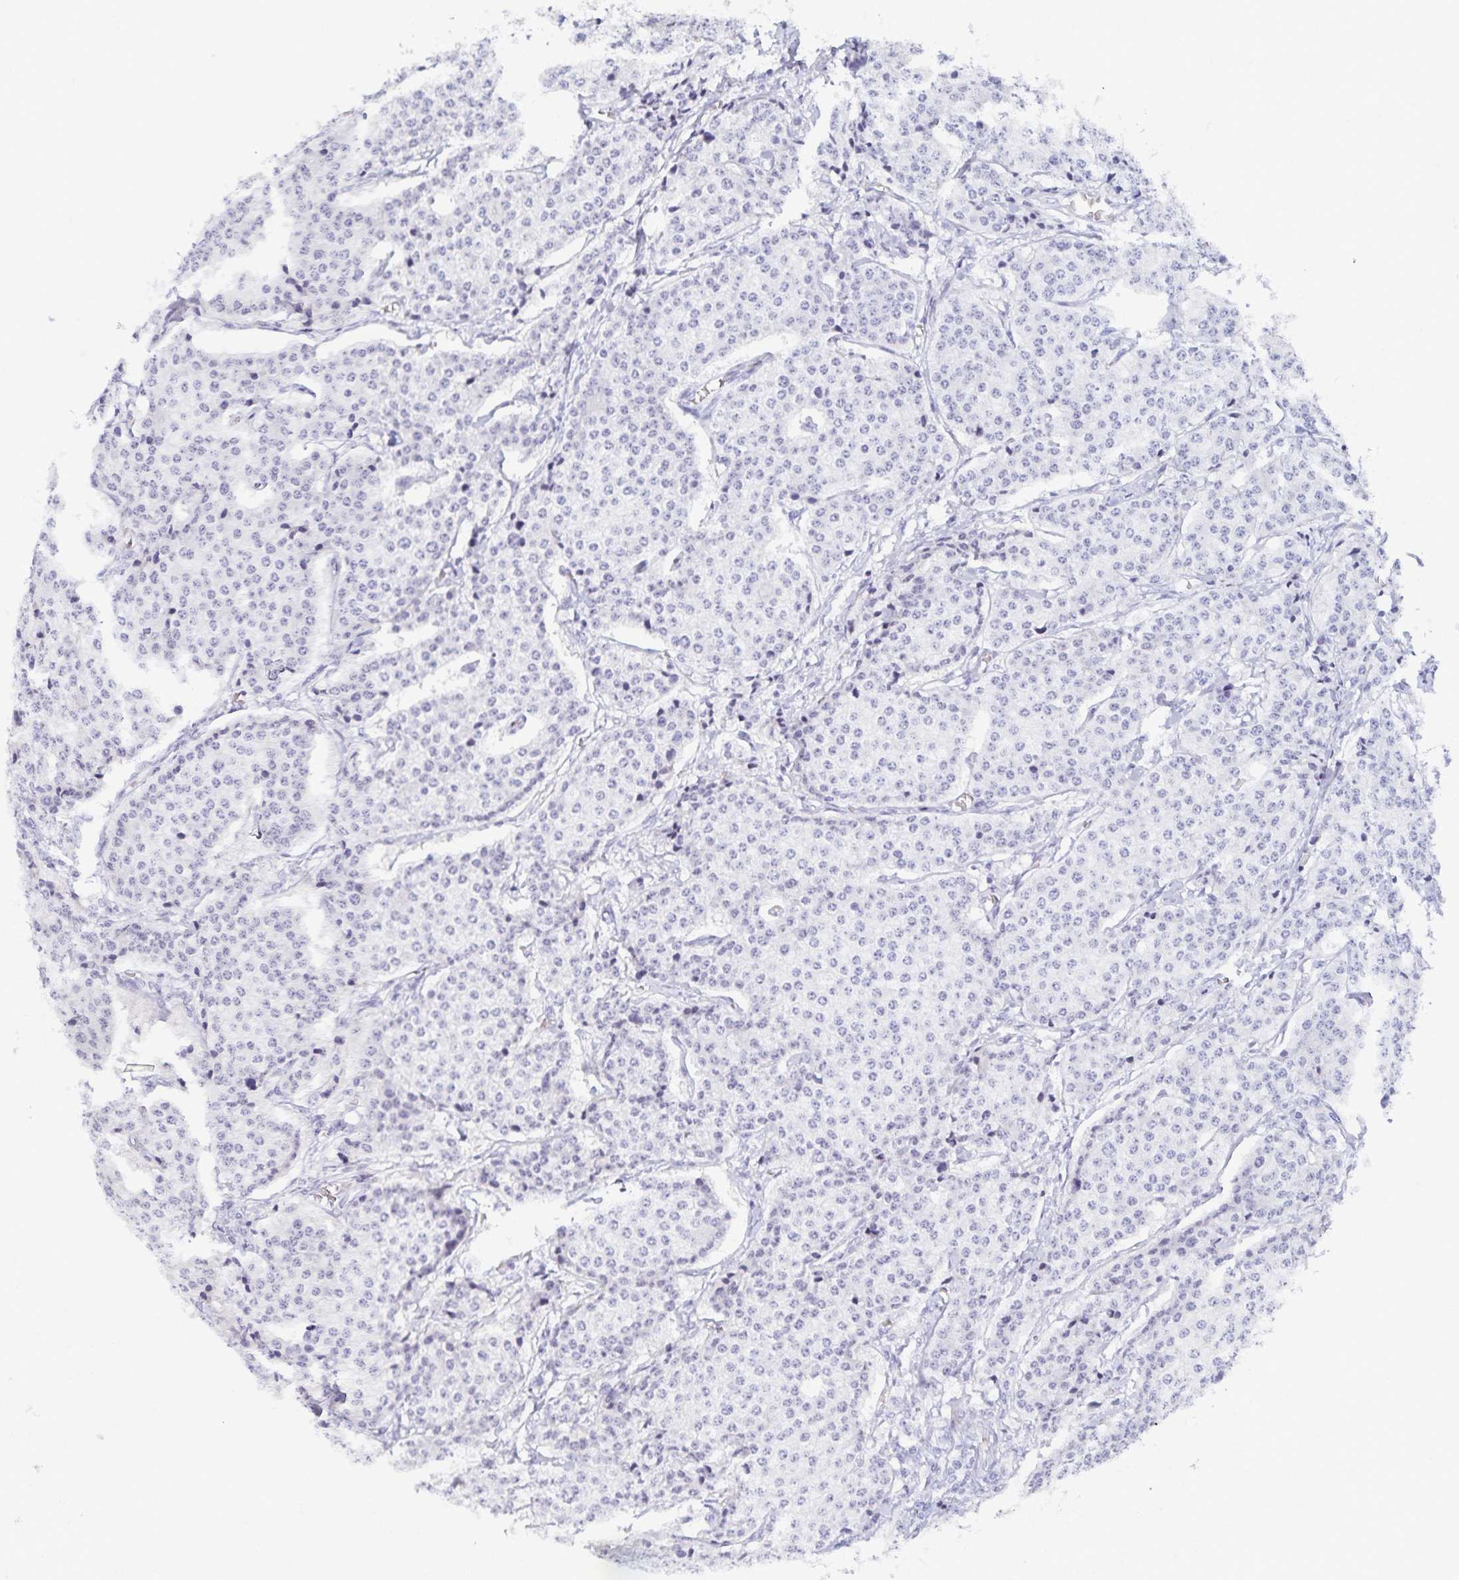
{"staining": {"intensity": "negative", "quantity": "none", "location": "none"}, "tissue": "carcinoid", "cell_type": "Tumor cells", "image_type": "cancer", "snomed": [{"axis": "morphology", "description": "Carcinoid, malignant, NOS"}, {"axis": "topography", "description": "Small intestine"}], "caption": "IHC of human carcinoid exhibits no expression in tumor cells.", "gene": "C2orf50", "patient": {"sex": "female", "age": 64}}